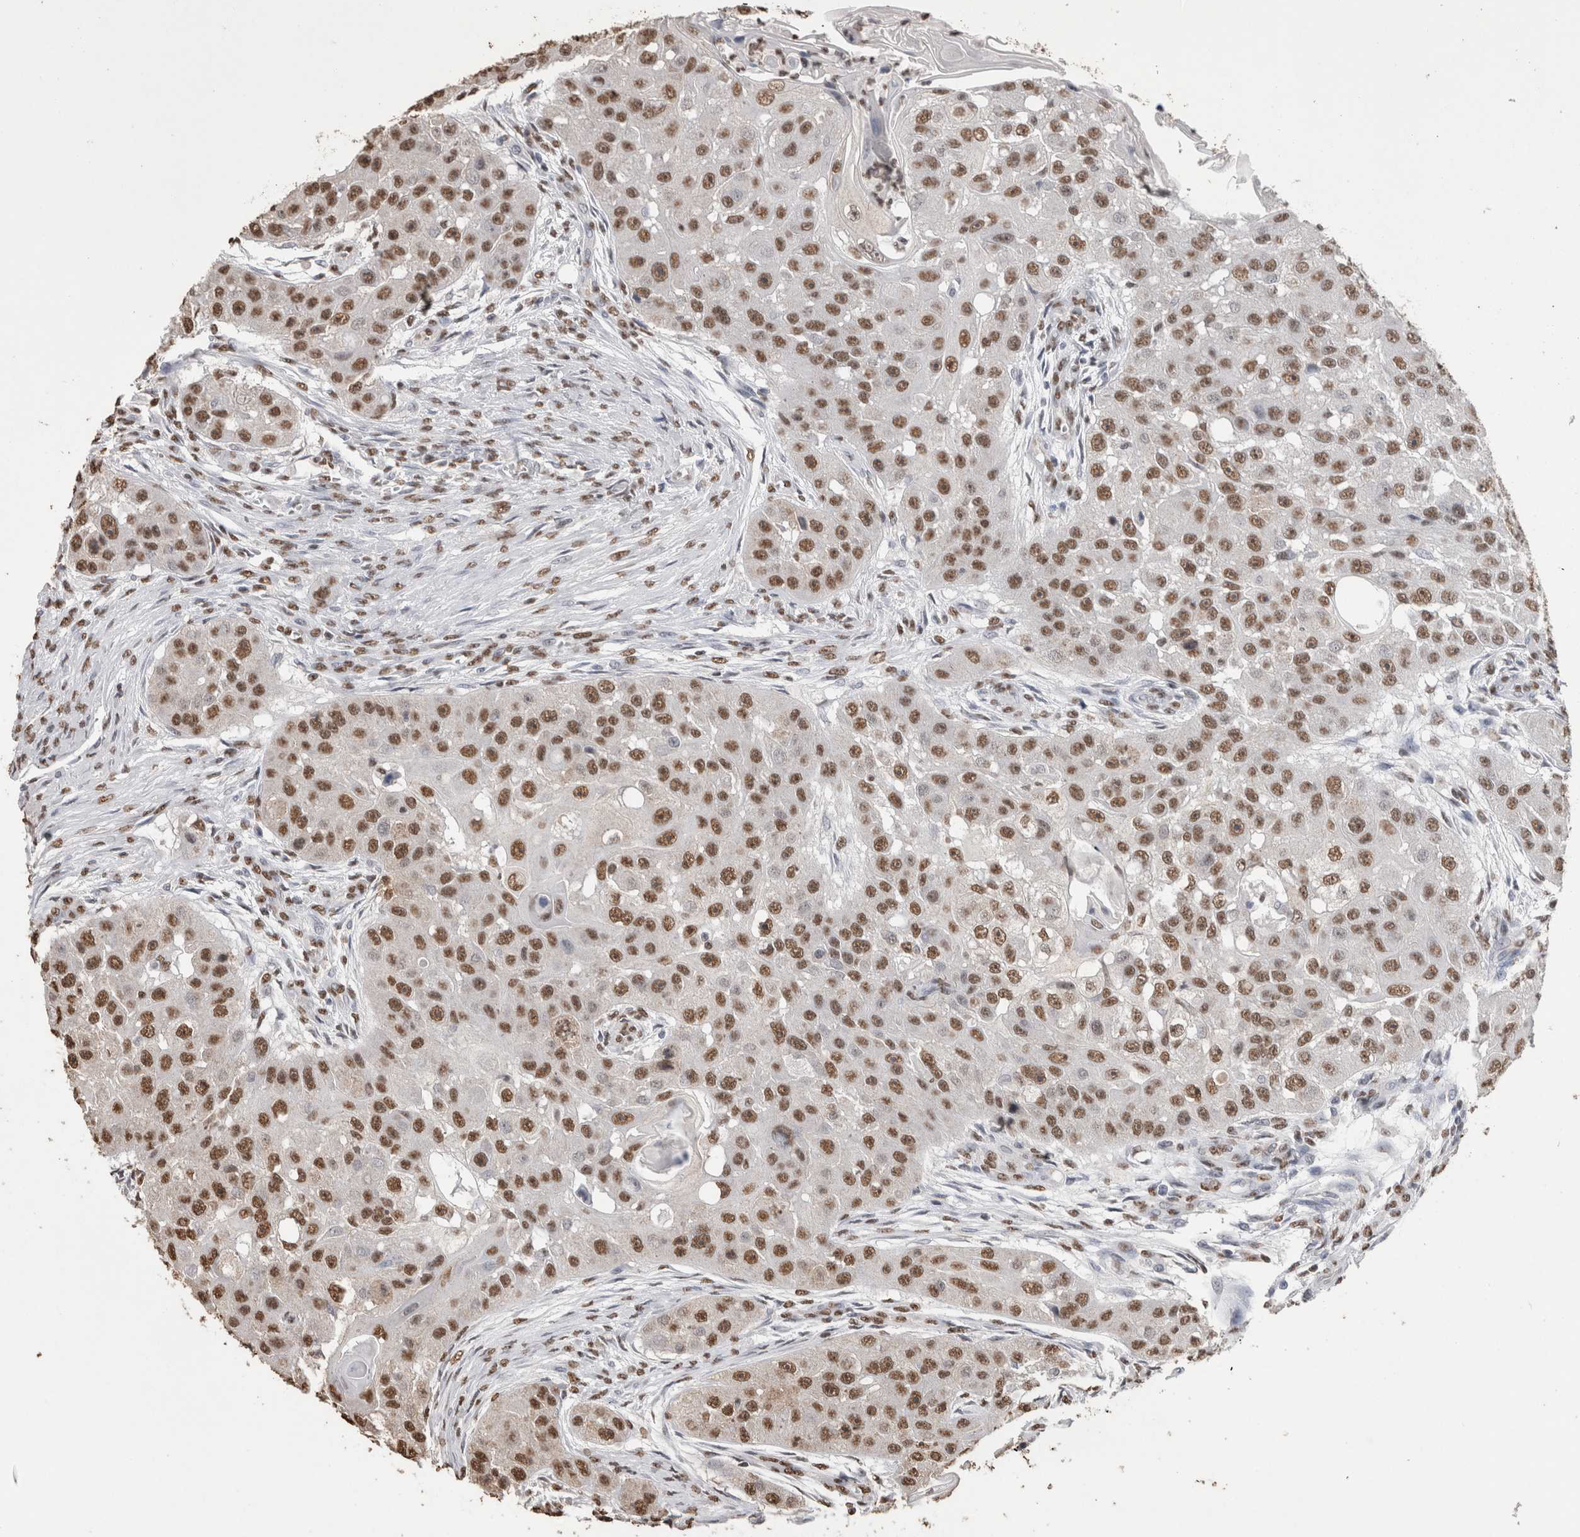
{"staining": {"intensity": "moderate", "quantity": ">75%", "location": "nuclear"}, "tissue": "head and neck cancer", "cell_type": "Tumor cells", "image_type": "cancer", "snomed": [{"axis": "morphology", "description": "Normal tissue, NOS"}, {"axis": "morphology", "description": "Squamous cell carcinoma, NOS"}, {"axis": "topography", "description": "Skeletal muscle"}, {"axis": "topography", "description": "Head-Neck"}], "caption": "About >75% of tumor cells in squamous cell carcinoma (head and neck) reveal moderate nuclear protein positivity as visualized by brown immunohistochemical staining.", "gene": "NTHL1", "patient": {"sex": "male", "age": 51}}